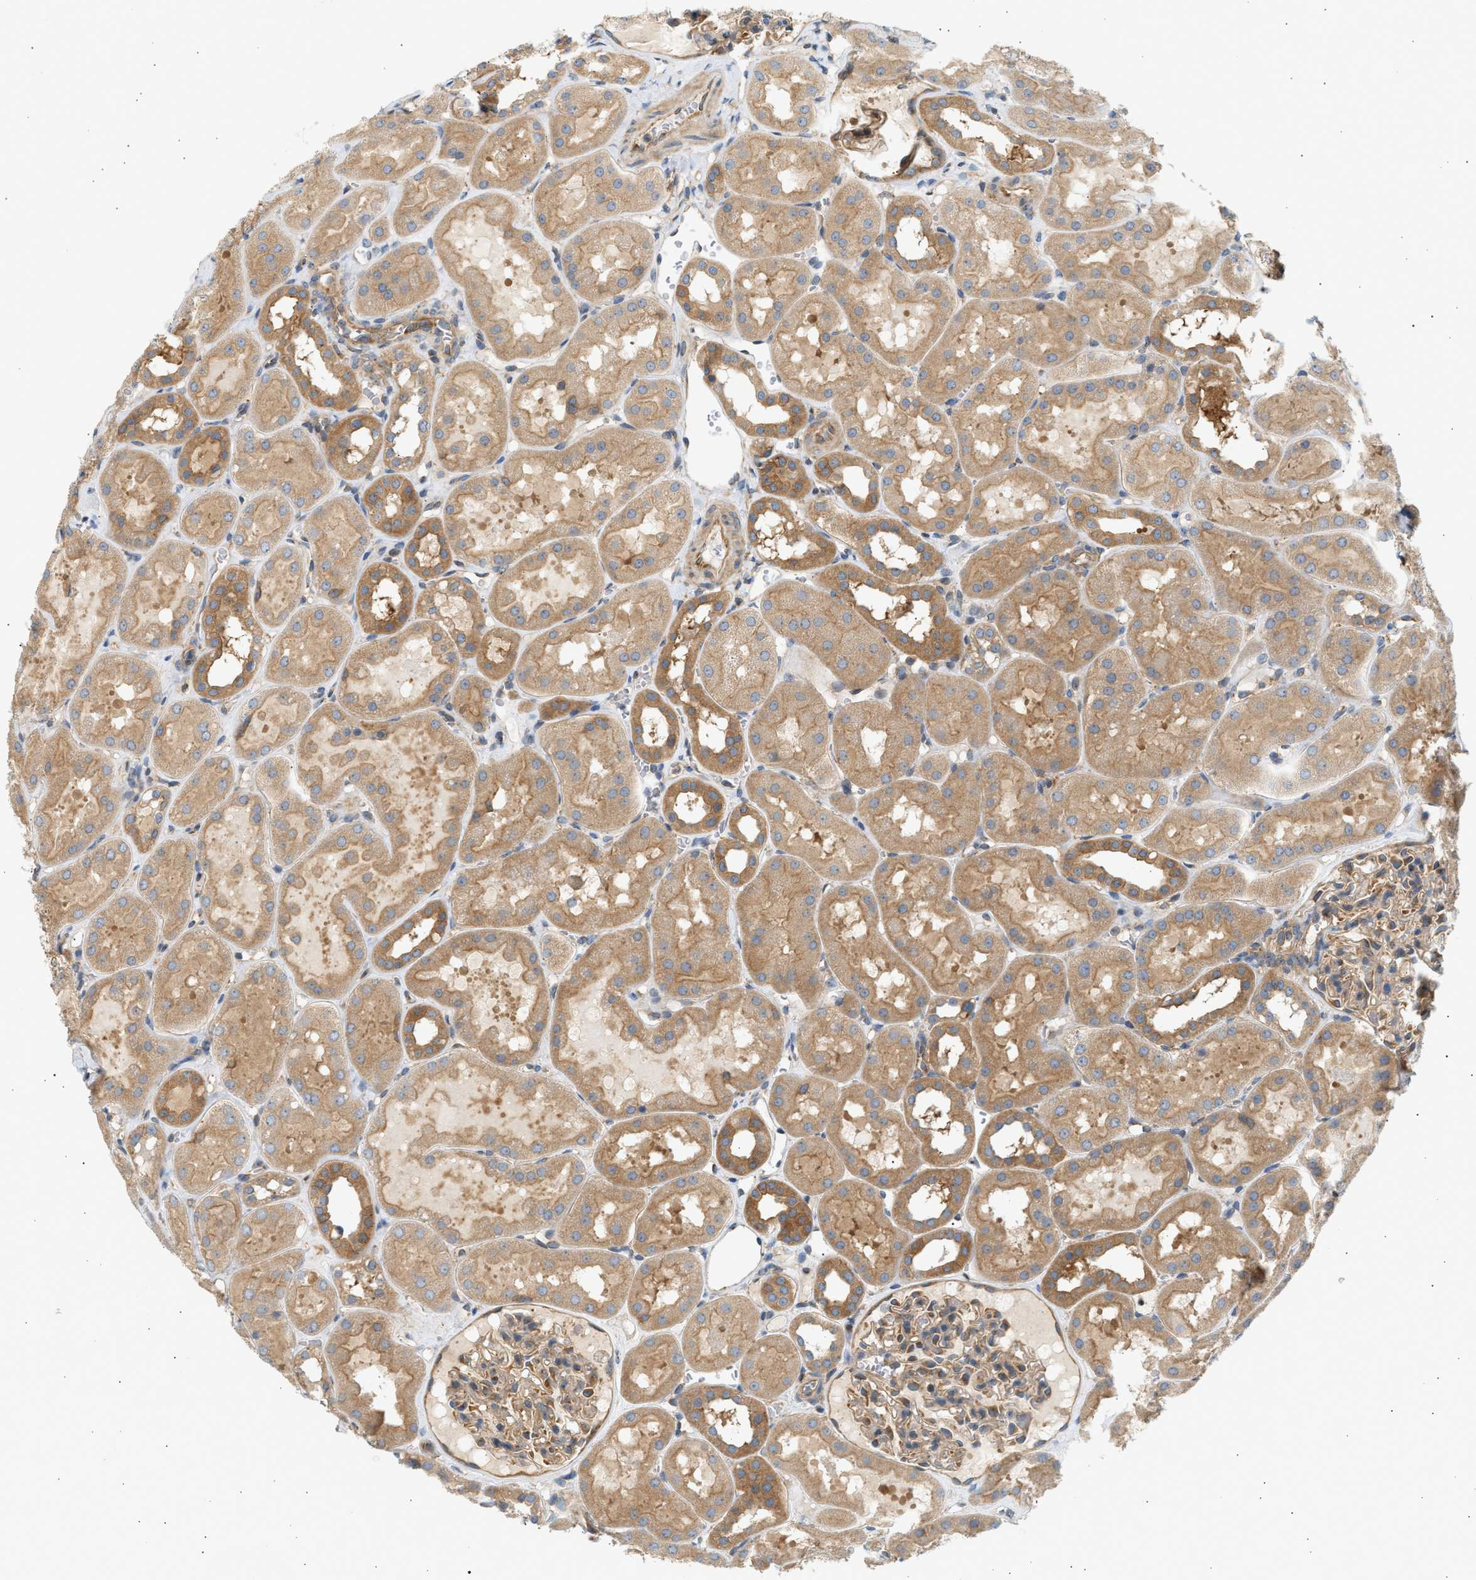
{"staining": {"intensity": "moderate", "quantity": "25%-75%", "location": "cytoplasmic/membranous"}, "tissue": "kidney", "cell_type": "Cells in glomeruli", "image_type": "normal", "snomed": [{"axis": "morphology", "description": "Normal tissue, NOS"}, {"axis": "topography", "description": "Kidney"}, {"axis": "topography", "description": "Urinary bladder"}], "caption": "IHC (DAB (3,3'-diaminobenzidine)) staining of unremarkable human kidney exhibits moderate cytoplasmic/membranous protein staining in about 25%-75% of cells in glomeruli. (brown staining indicates protein expression, while blue staining denotes nuclei).", "gene": "PAFAH1B1", "patient": {"sex": "male", "age": 16}}